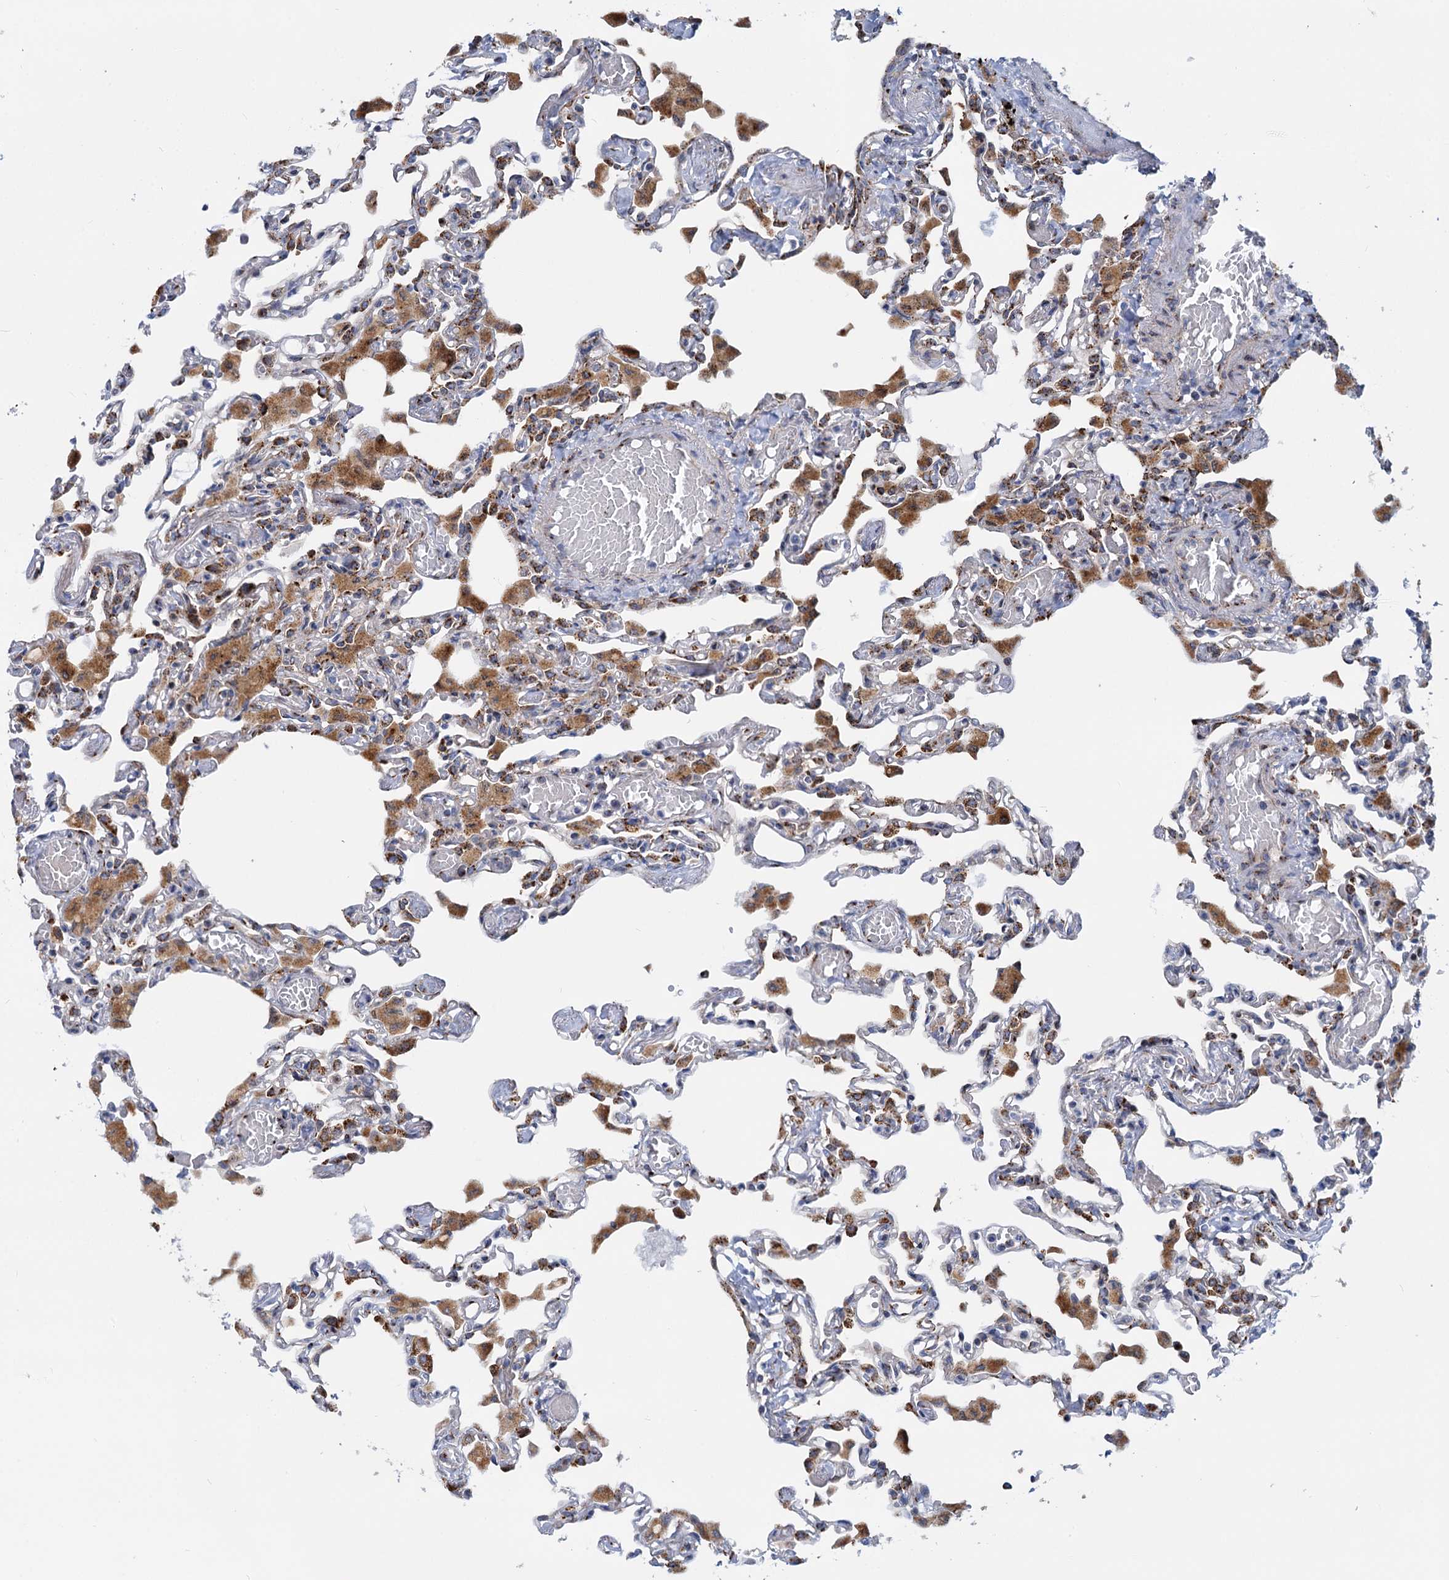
{"staining": {"intensity": "moderate", "quantity": "<25%", "location": "cytoplasmic/membranous"}, "tissue": "lung", "cell_type": "Alveolar cells", "image_type": "normal", "snomed": [{"axis": "morphology", "description": "Normal tissue, NOS"}, {"axis": "topography", "description": "Bronchus"}, {"axis": "topography", "description": "Lung"}], "caption": "Moderate cytoplasmic/membranous protein positivity is identified in about <25% of alveolar cells in lung. (IHC, brightfield microscopy, high magnification).", "gene": "SUPT20H", "patient": {"sex": "female", "age": 49}}